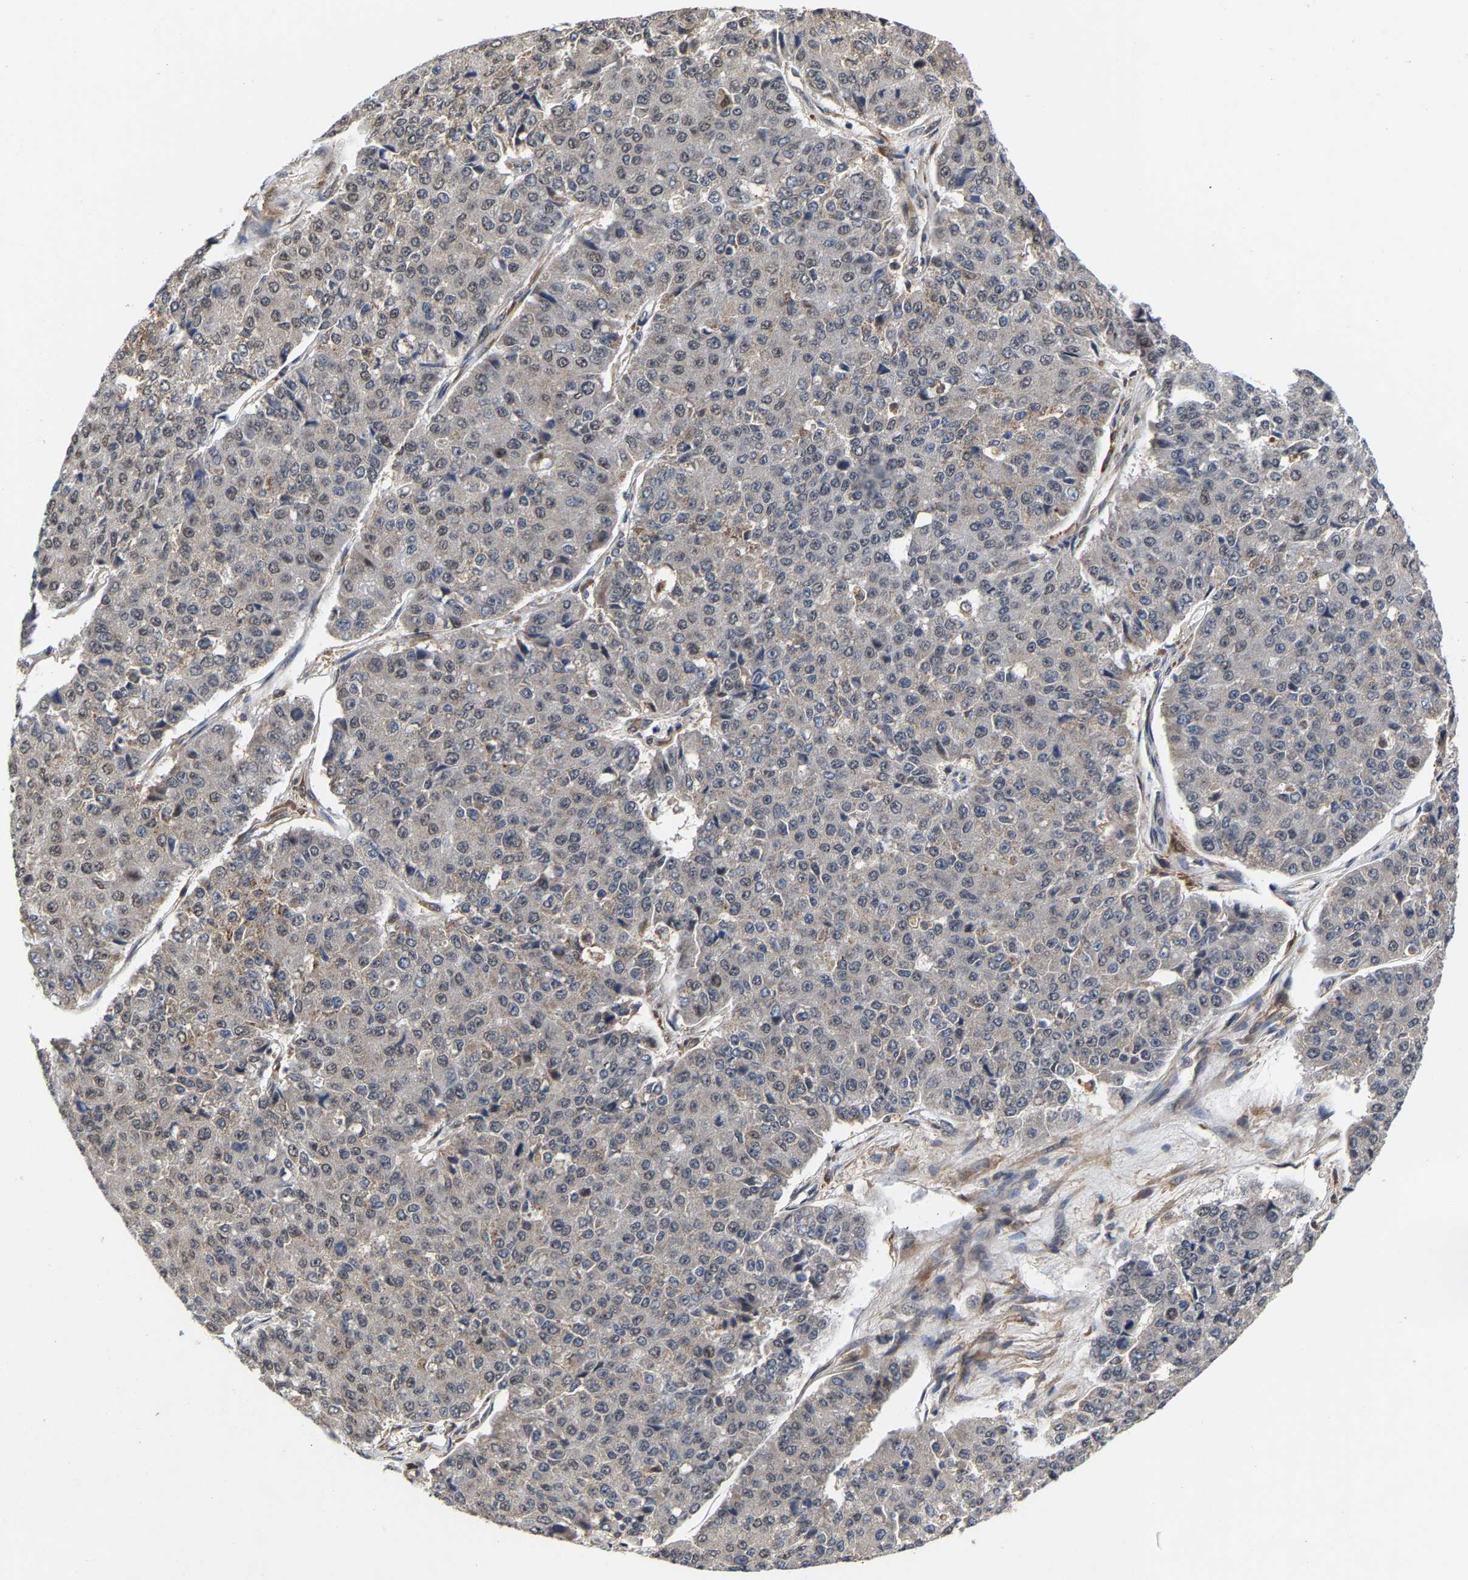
{"staining": {"intensity": "negative", "quantity": "none", "location": "none"}, "tissue": "pancreatic cancer", "cell_type": "Tumor cells", "image_type": "cancer", "snomed": [{"axis": "morphology", "description": "Adenocarcinoma, NOS"}, {"axis": "topography", "description": "Pancreas"}], "caption": "Tumor cells show no significant staining in pancreatic adenocarcinoma.", "gene": "CLIP2", "patient": {"sex": "male", "age": 50}}